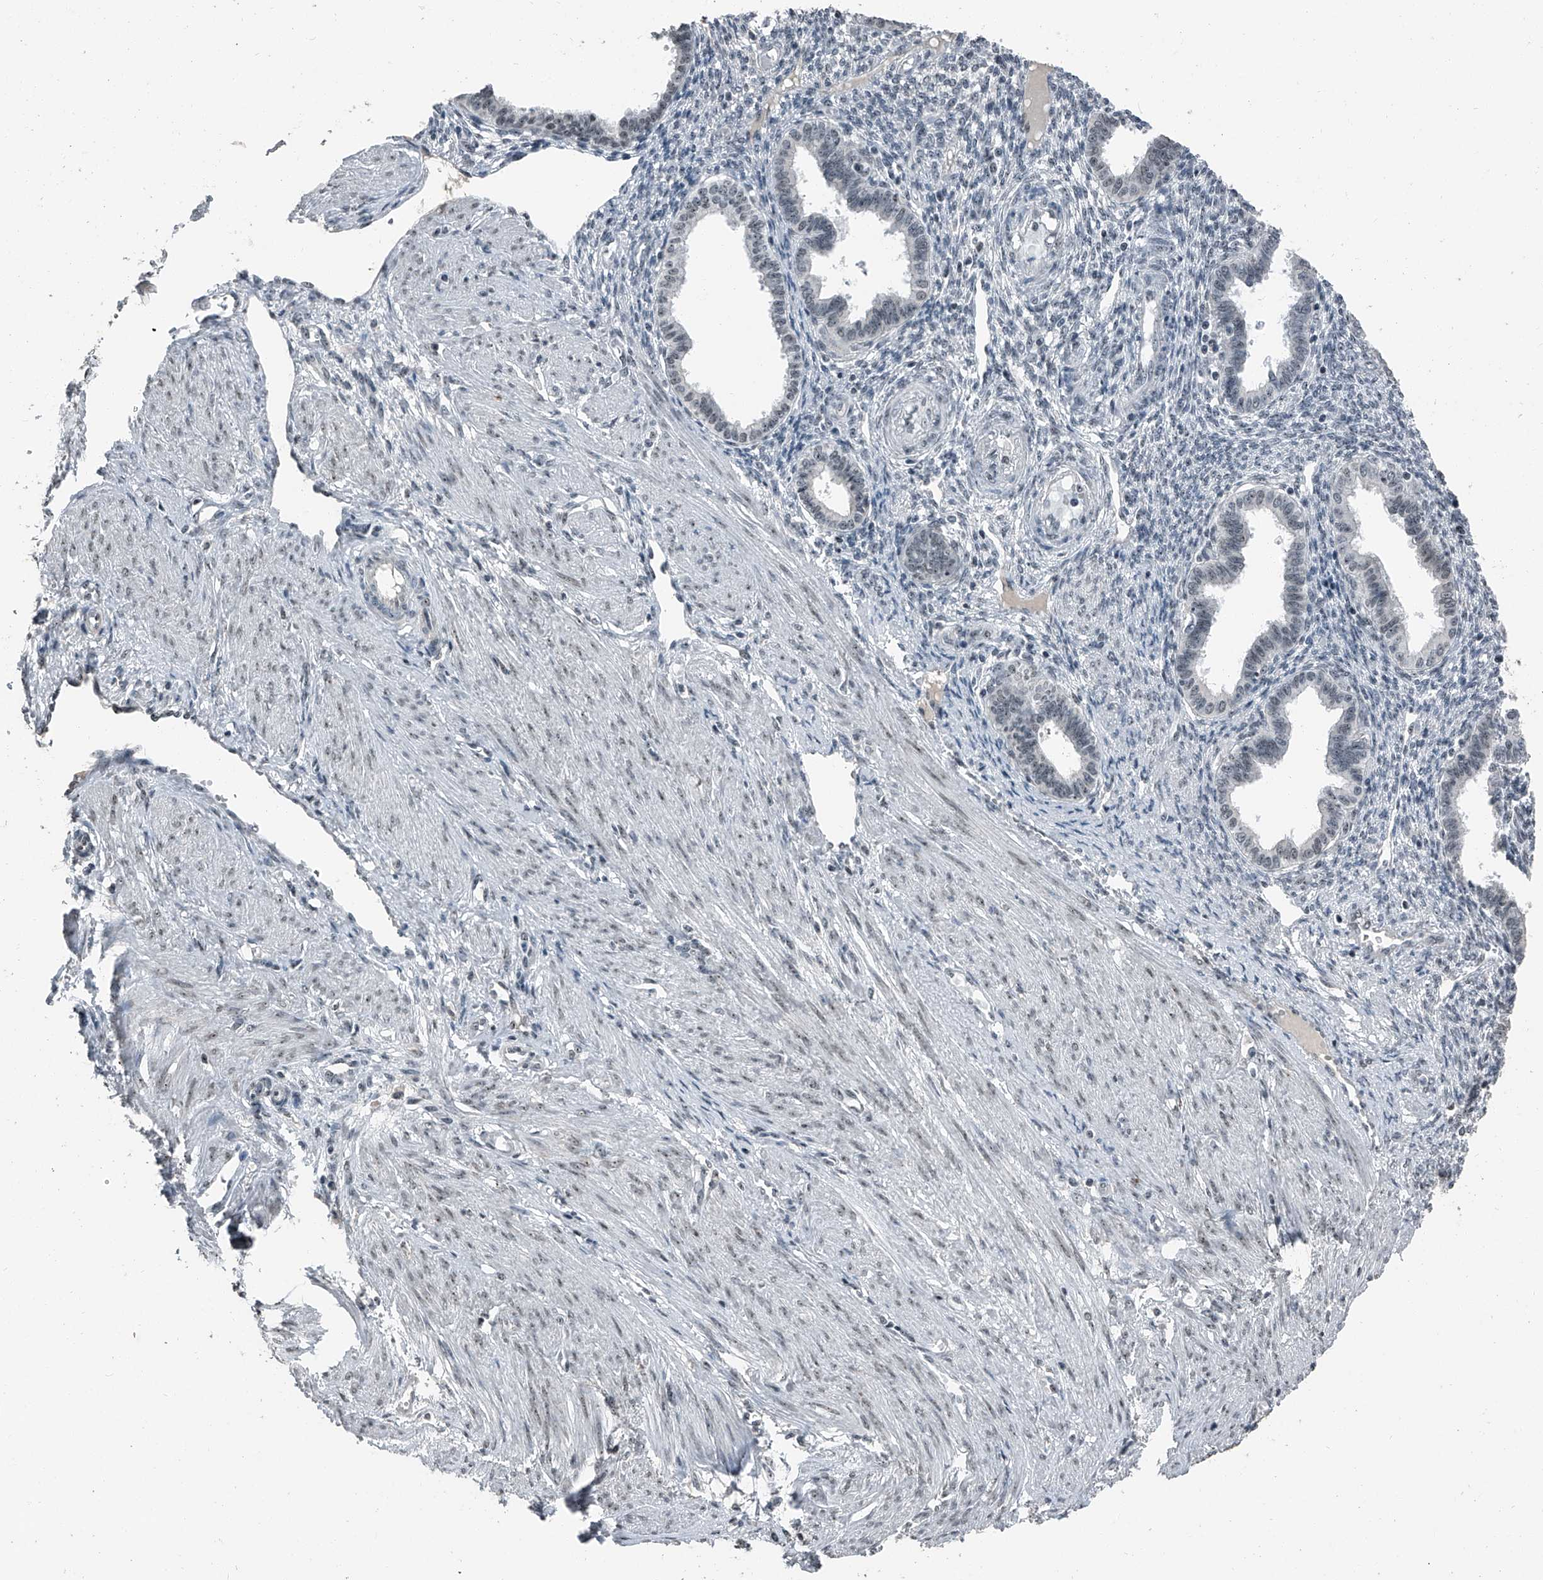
{"staining": {"intensity": "weak", "quantity": "25%-75%", "location": "nuclear"}, "tissue": "endometrium", "cell_type": "Cells in endometrial stroma", "image_type": "normal", "snomed": [{"axis": "morphology", "description": "Normal tissue, NOS"}, {"axis": "topography", "description": "Endometrium"}], "caption": "Weak nuclear expression is present in approximately 25%-75% of cells in endometrial stroma in benign endometrium. The staining is performed using DAB brown chromogen to label protein expression. The nuclei are counter-stained blue using hematoxylin.", "gene": "TCOF1", "patient": {"sex": "female", "age": 33}}